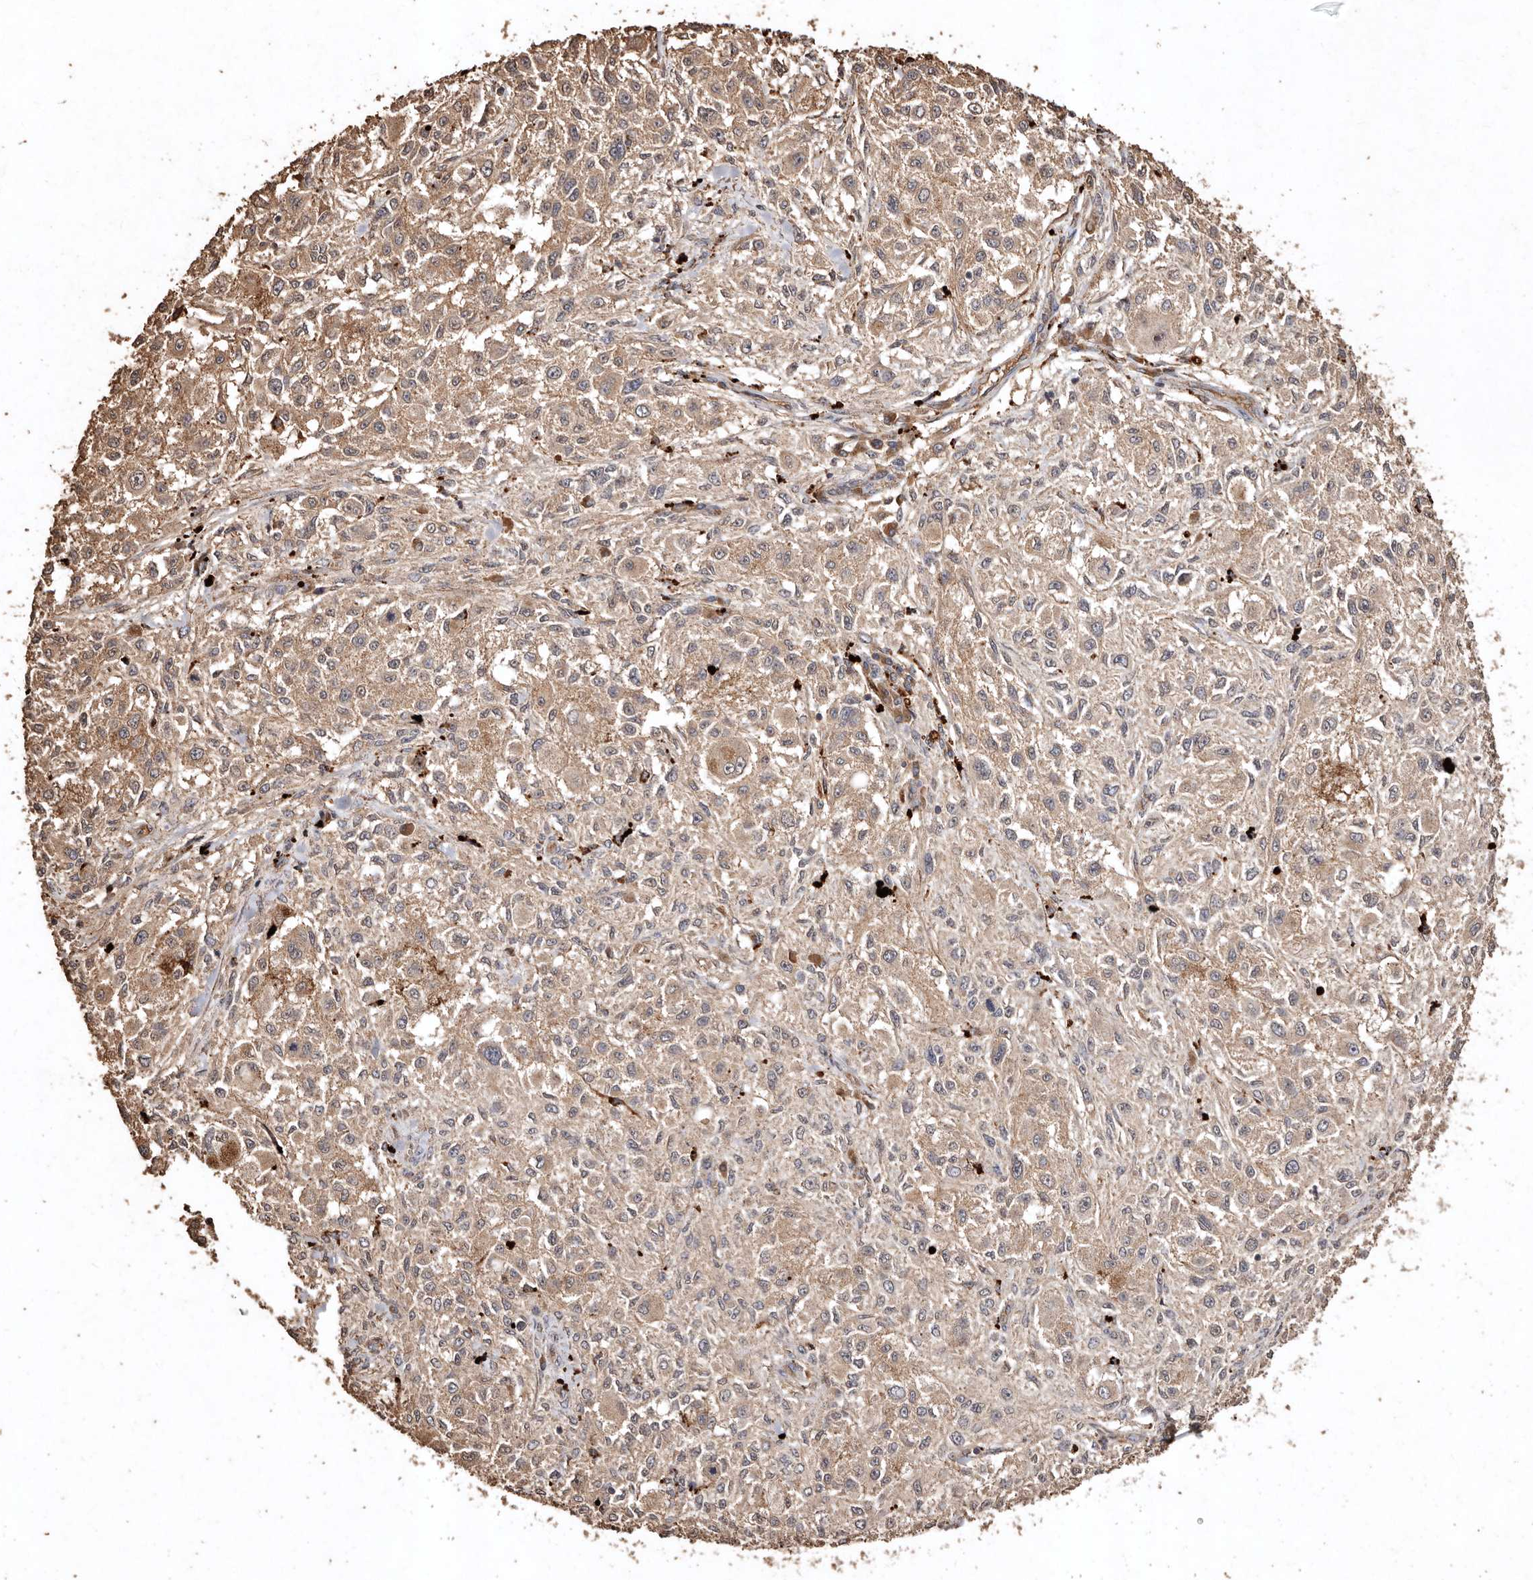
{"staining": {"intensity": "moderate", "quantity": ">75%", "location": "cytoplasmic/membranous"}, "tissue": "melanoma", "cell_type": "Tumor cells", "image_type": "cancer", "snomed": [{"axis": "morphology", "description": "Necrosis, NOS"}, {"axis": "morphology", "description": "Malignant melanoma, NOS"}, {"axis": "topography", "description": "Skin"}], "caption": "About >75% of tumor cells in human malignant melanoma exhibit moderate cytoplasmic/membranous protein positivity as visualized by brown immunohistochemical staining.", "gene": "FARS2", "patient": {"sex": "female", "age": 87}}